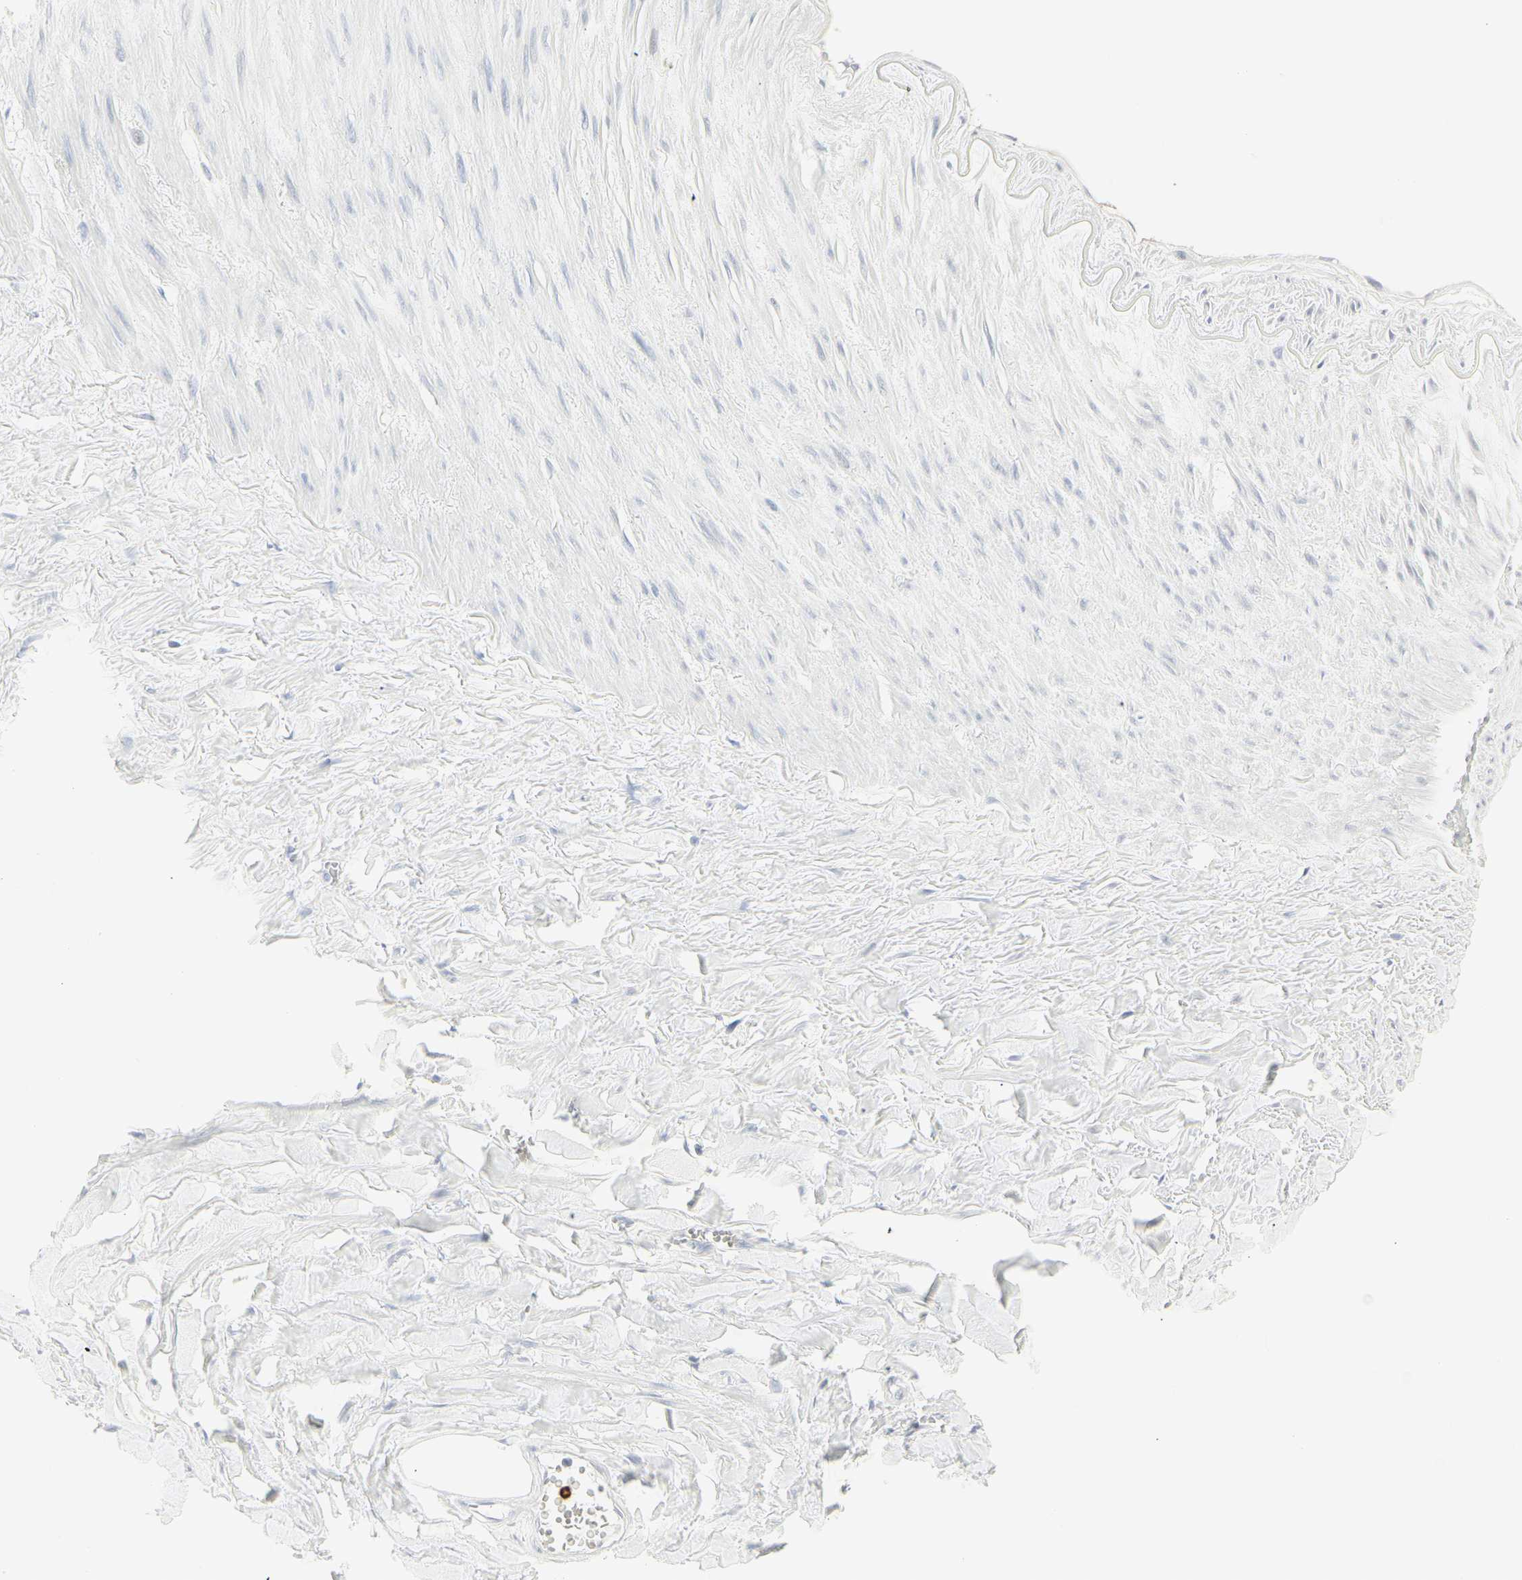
{"staining": {"intensity": "negative", "quantity": "none", "location": "none"}, "tissue": "adipose tissue", "cell_type": "Adipocytes", "image_type": "normal", "snomed": [{"axis": "morphology", "description": "Normal tissue, NOS"}, {"axis": "topography", "description": "Adipose tissue"}, {"axis": "topography", "description": "Peripheral nerve tissue"}], "caption": "Immunohistochemistry (IHC) histopathology image of benign adipose tissue: human adipose tissue stained with DAB shows no significant protein staining in adipocytes.", "gene": "CEACAM5", "patient": {"sex": "male", "age": 52}}